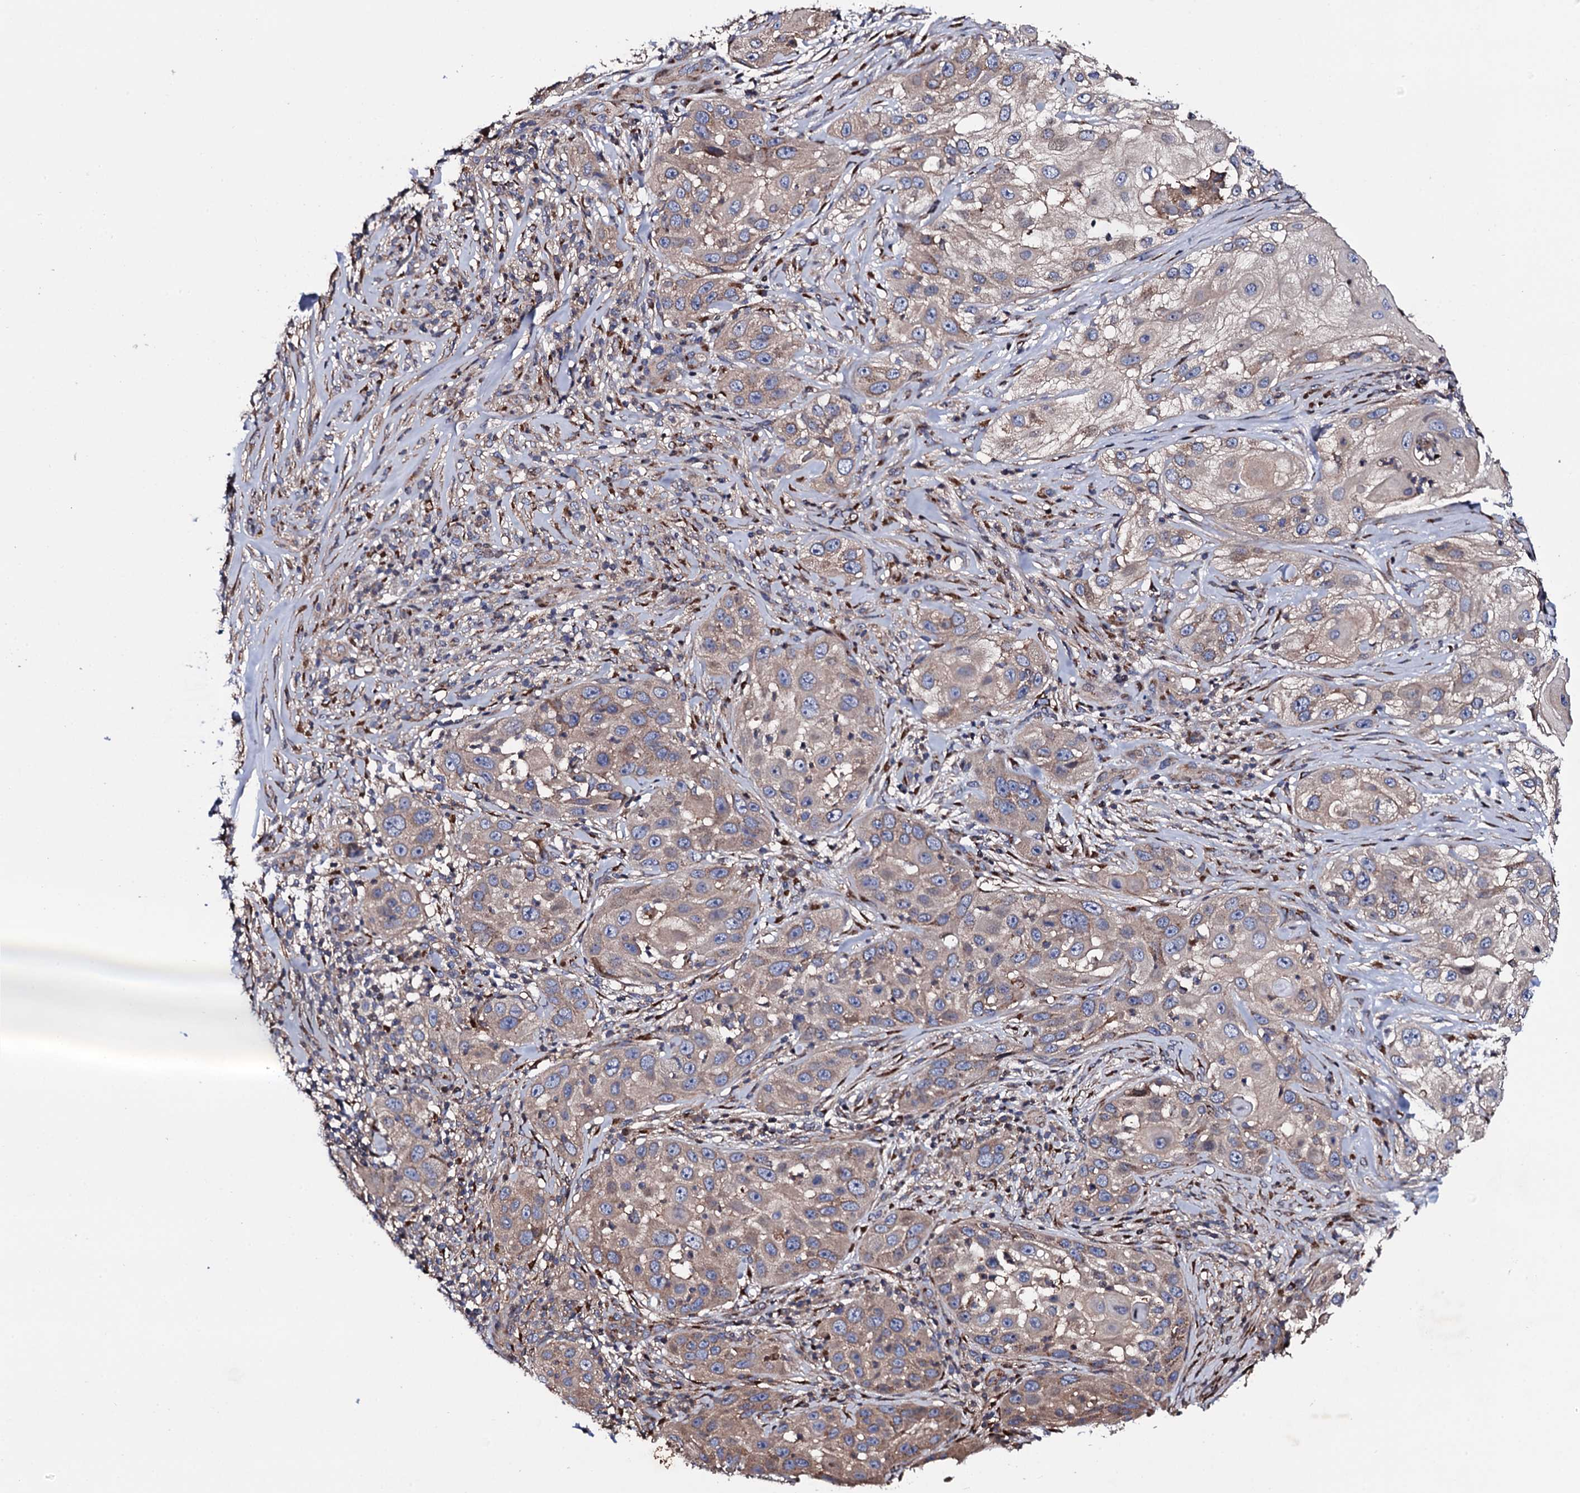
{"staining": {"intensity": "weak", "quantity": "25%-75%", "location": "cytoplasmic/membranous"}, "tissue": "skin cancer", "cell_type": "Tumor cells", "image_type": "cancer", "snomed": [{"axis": "morphology", "description": "Squamous cell carcinoma, NOS"}, {"axis": "topography", "description": "Skin"}], "caption": "Skin cancer (squamous cell carcinoma) tissue exhibits weak cytoplasmic/membranous expression in approximately 25%-75% of tumor cells, visualized by immunohistochemistry. (DAB (3,3'-diaminobenzidine) = brown stain, brightfield microscopy at high magnification).", "gene": "PLET1", "patient": {"sex": "female", "age": 44}}